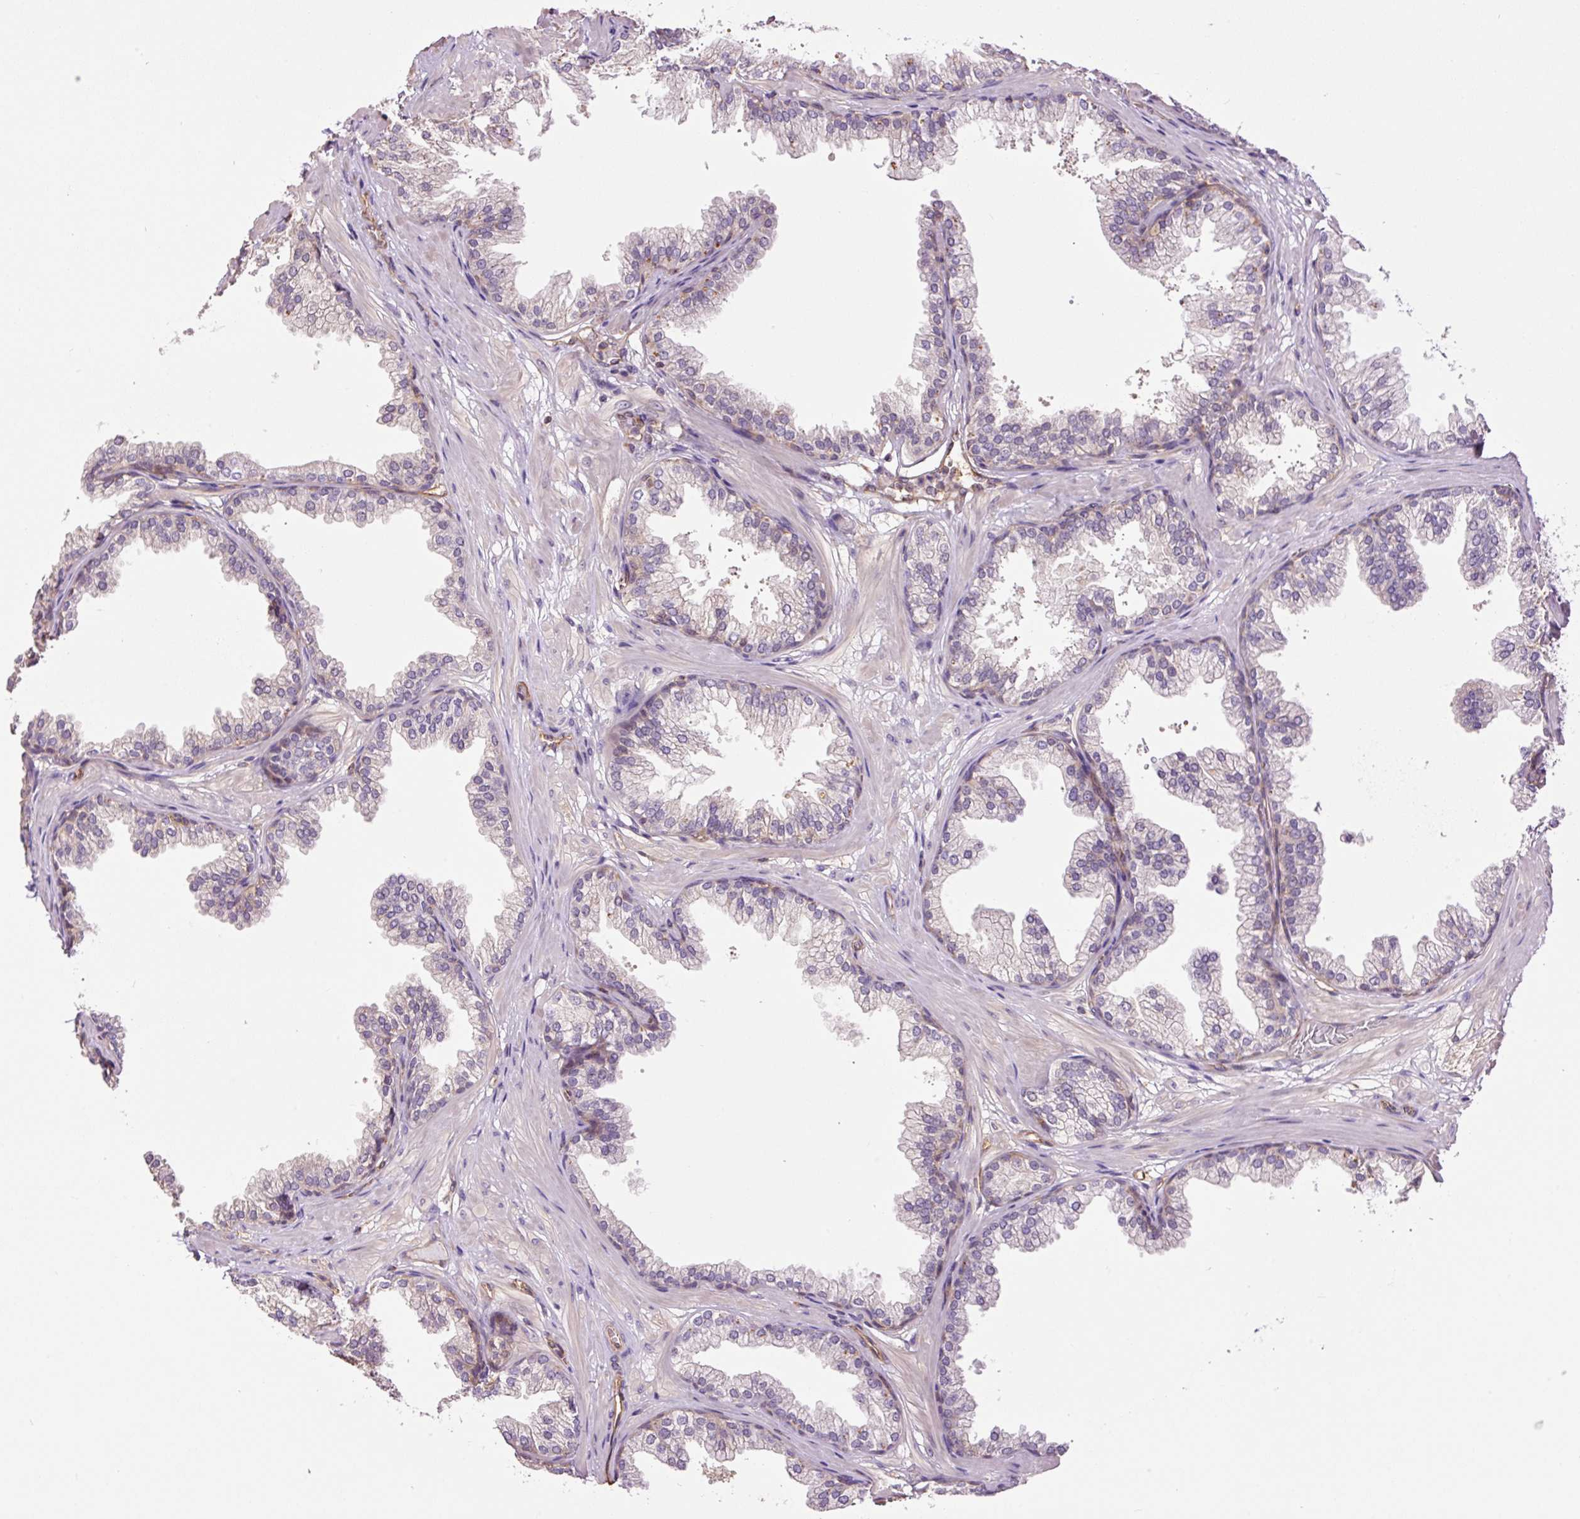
{"staining": {"intensity": "weak", "quantity": "25%-75%", "location": "cytoplasmic/membranous"}, "tissue": "prostate", "cell_type": "Glandular cells", "image_type": "normal", "snomed": [{"axis": "morphology", "description": "Normal tissue, NOS"}, {"axis": "topography", "description": "Prostate"}], "caption": "Approximately 25%-75% of glandular cells in unremarkable prostate reveal weak cytoplasmic/membranous protein expression as visualized by brown immunohistochemical staining.", "gene": "PCK2", "patient": {"sex": "male", "age": 37}}